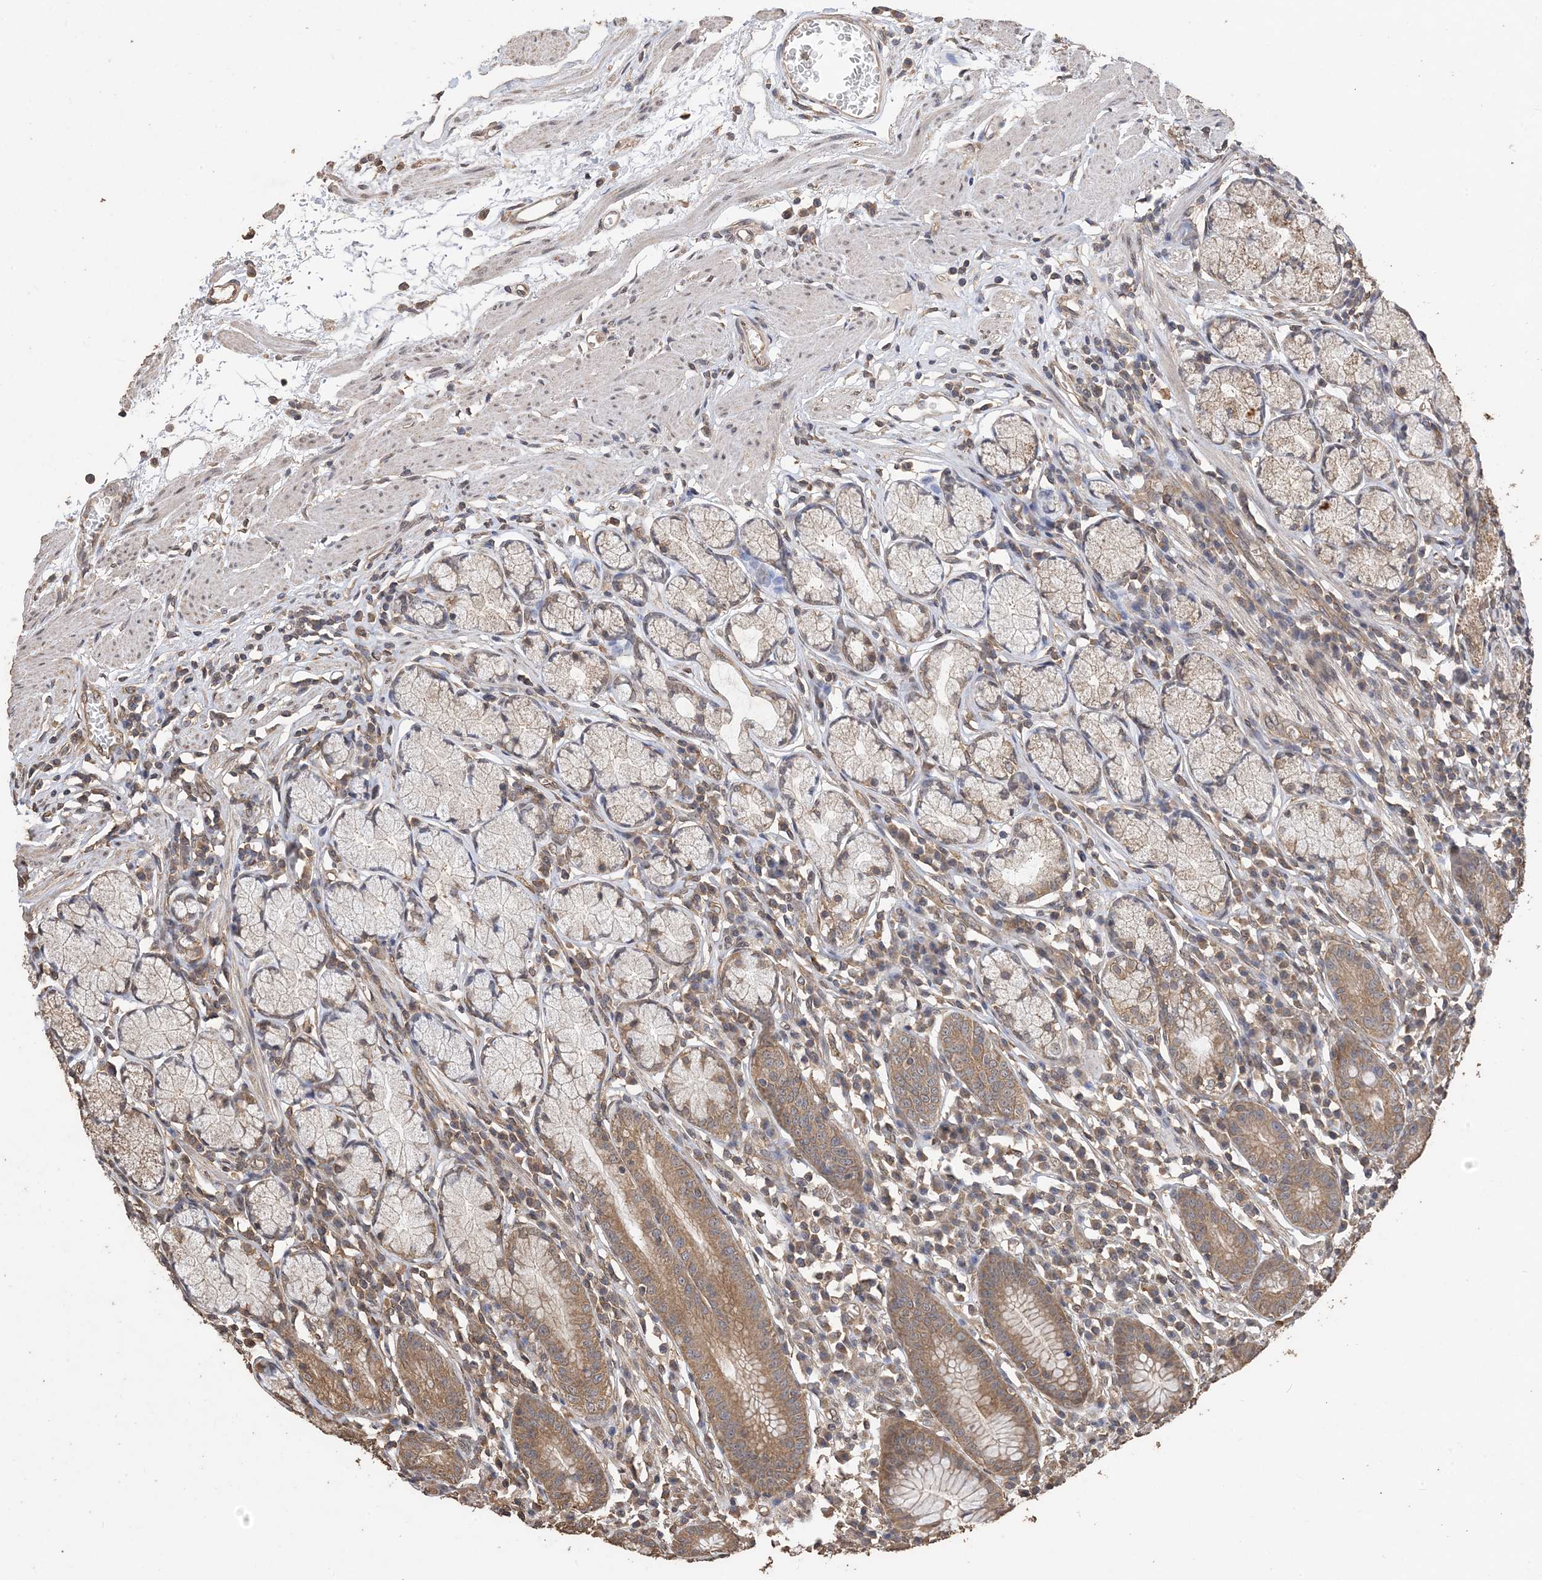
{"staining": {"intensity": "moderate", "quantity": ">75%", "location": "cytoplasmic/membranous,nuclear"}, "tissue": "stomach", "cell_type": "Glandular cells", "image_type": "normal", "snomed": [{"axis": "morphology", "description": "Normal tissue, NOS"}, {"axis": "topography", "description": "Stomach"}], "caption": "DAB (3,3'-diaminobenzidine) immunohistochemical staining of normal stomach demonstrates moderate cytoplasmic/membranous,nuclear protein expression in about >75% of glandular cells. Nuclei are stained in blue.", "gene": "ZKSCAN5", "patient": {"sex": "male", "age": 55}}